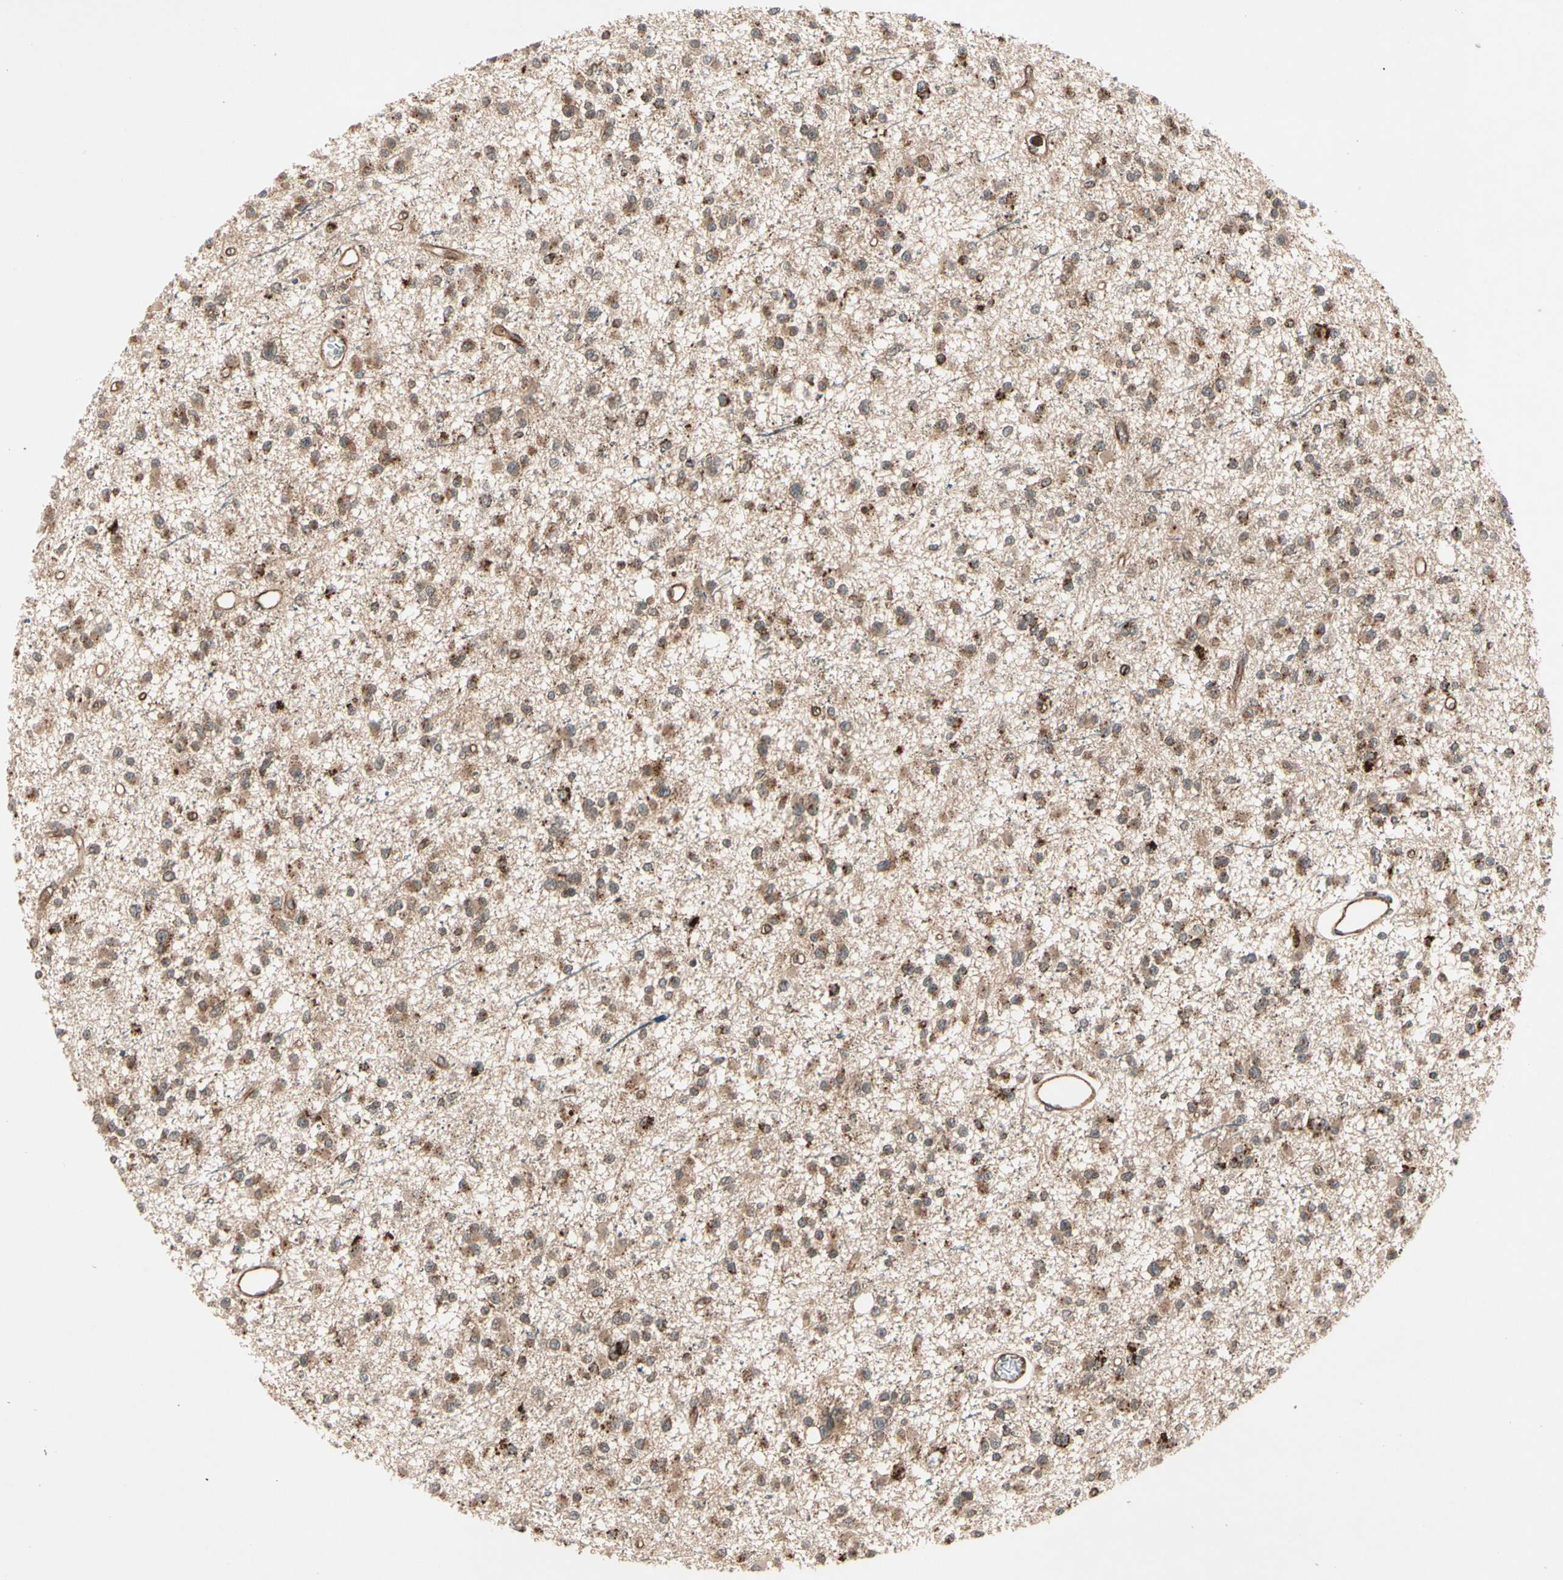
{"staining": {"intensity": "strong", "quantity": "25%-75%", "location": "cytoplasmic/membranous"}, "tissue": "glioma", "cell_type": "Tumor cells", "image_type": "cancer", "snomed": [{"axis": "morphology", "description": "Glioma, malignant, Low grade"}, {"axis": "topography", "description": "Brain"}], "caption": "Immunohistochemical staining of glioma demonstrates strong cytoplasmic/membranous protein expression in approximately 25%-75% of tumor cells. Immunohistochemistry (ihc) stains the protein of interest in brown and the nuclei are stained blue.", "gene": "FLOT1", "patient": {"sex": "female", "age": 22}}